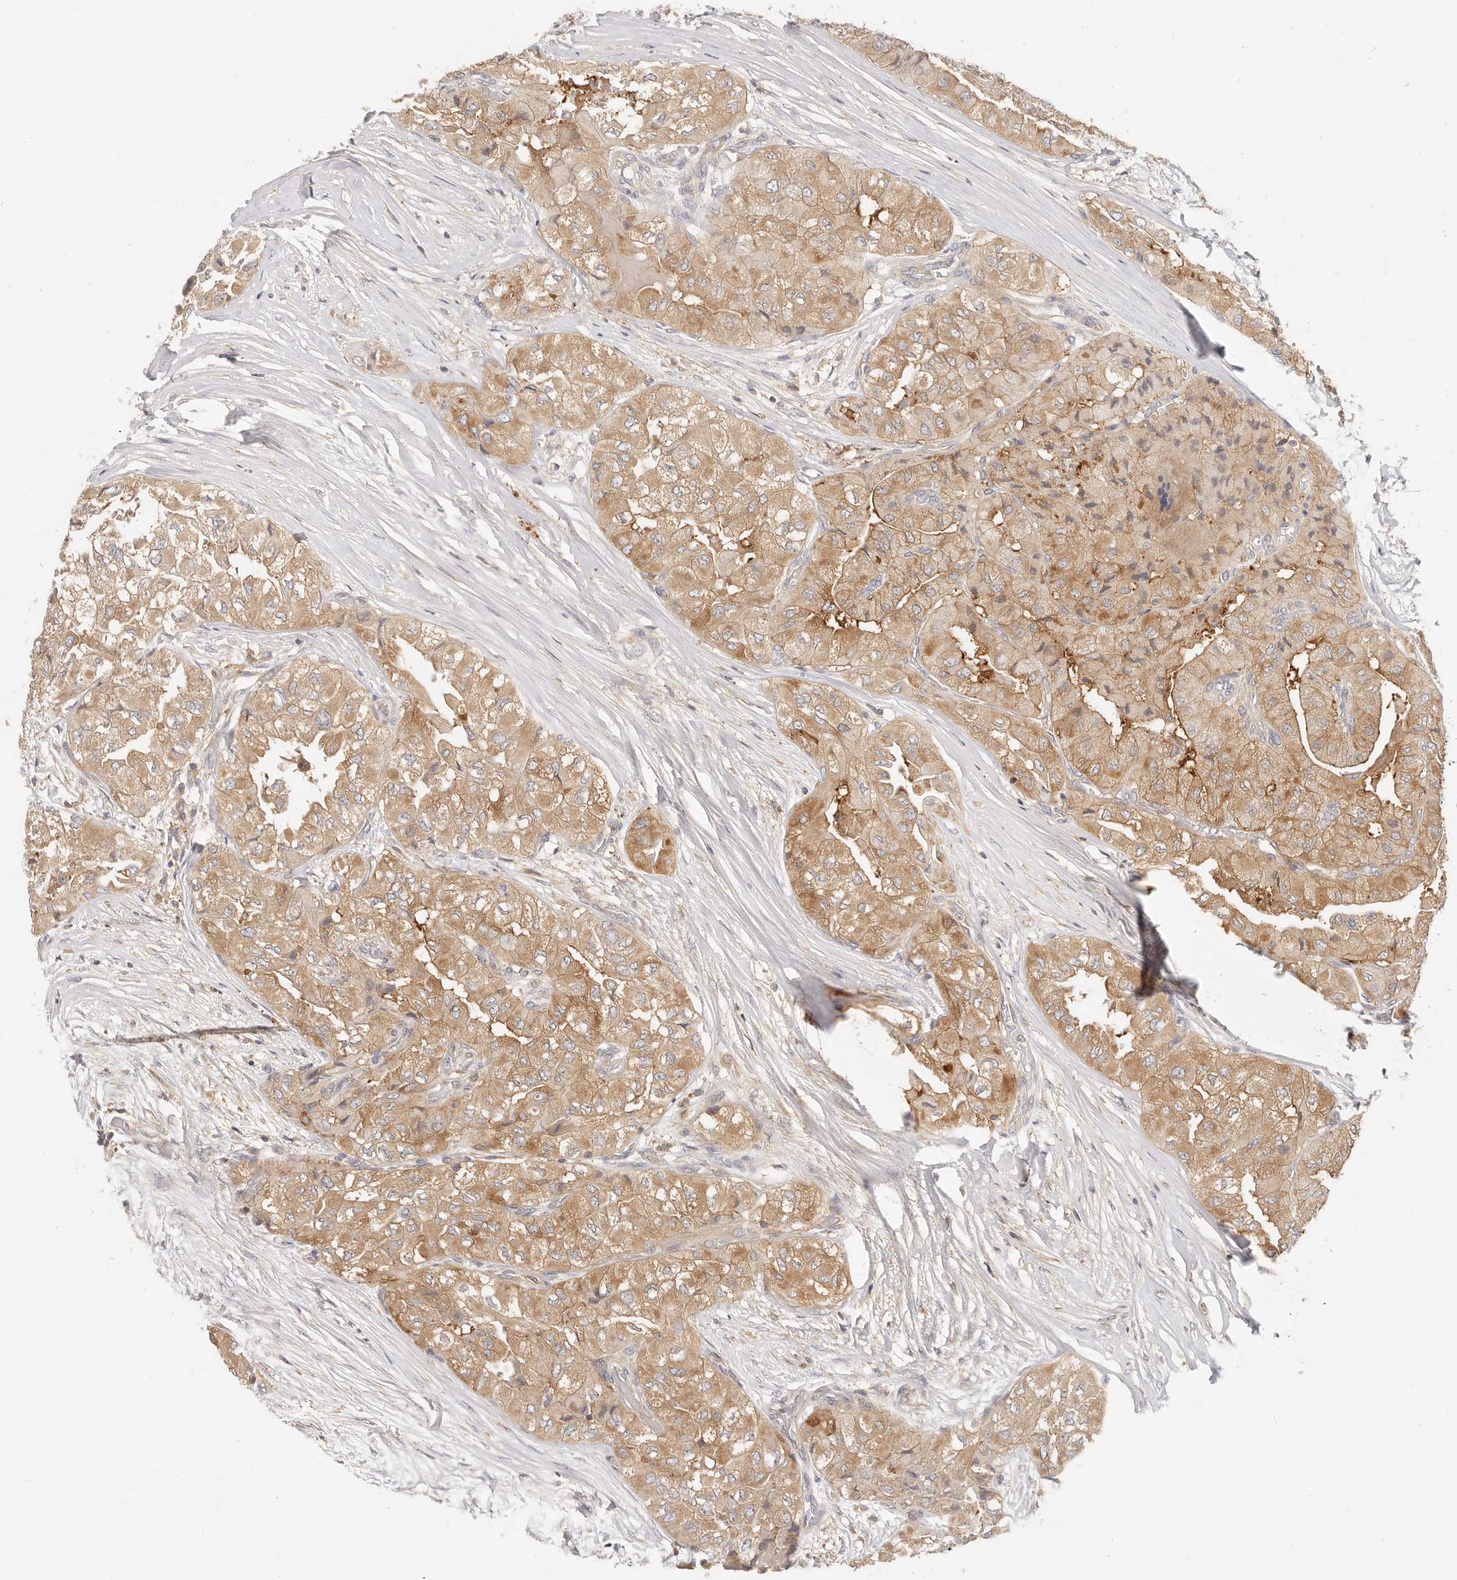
{"staining": {"intensity": "moderate", "quantity": "25%-75%", "location": "cytoplasmic/membranous"}, "tissue": "thyroid cancer", "cell_type": "Tumor cells", "image_type": "cancer", "snomed": [{"axis": "morphology", "description": "Papillary adenocarcinoma, NOS"}, {"axis": "topography", "description": "Thyroid gland"}], "caption": "Immunohistochemical staining of papillary adenocarcinoma (thyroid) reveals medium levels of moderate cytoplasmic/membranous protein expression in approximately 25%-75% of tumor cells. (DAB IHC with brightfield microscopy, high magnification).", "gene": "DTNBP1", "patient": {"sex": "female", "age": 59}}